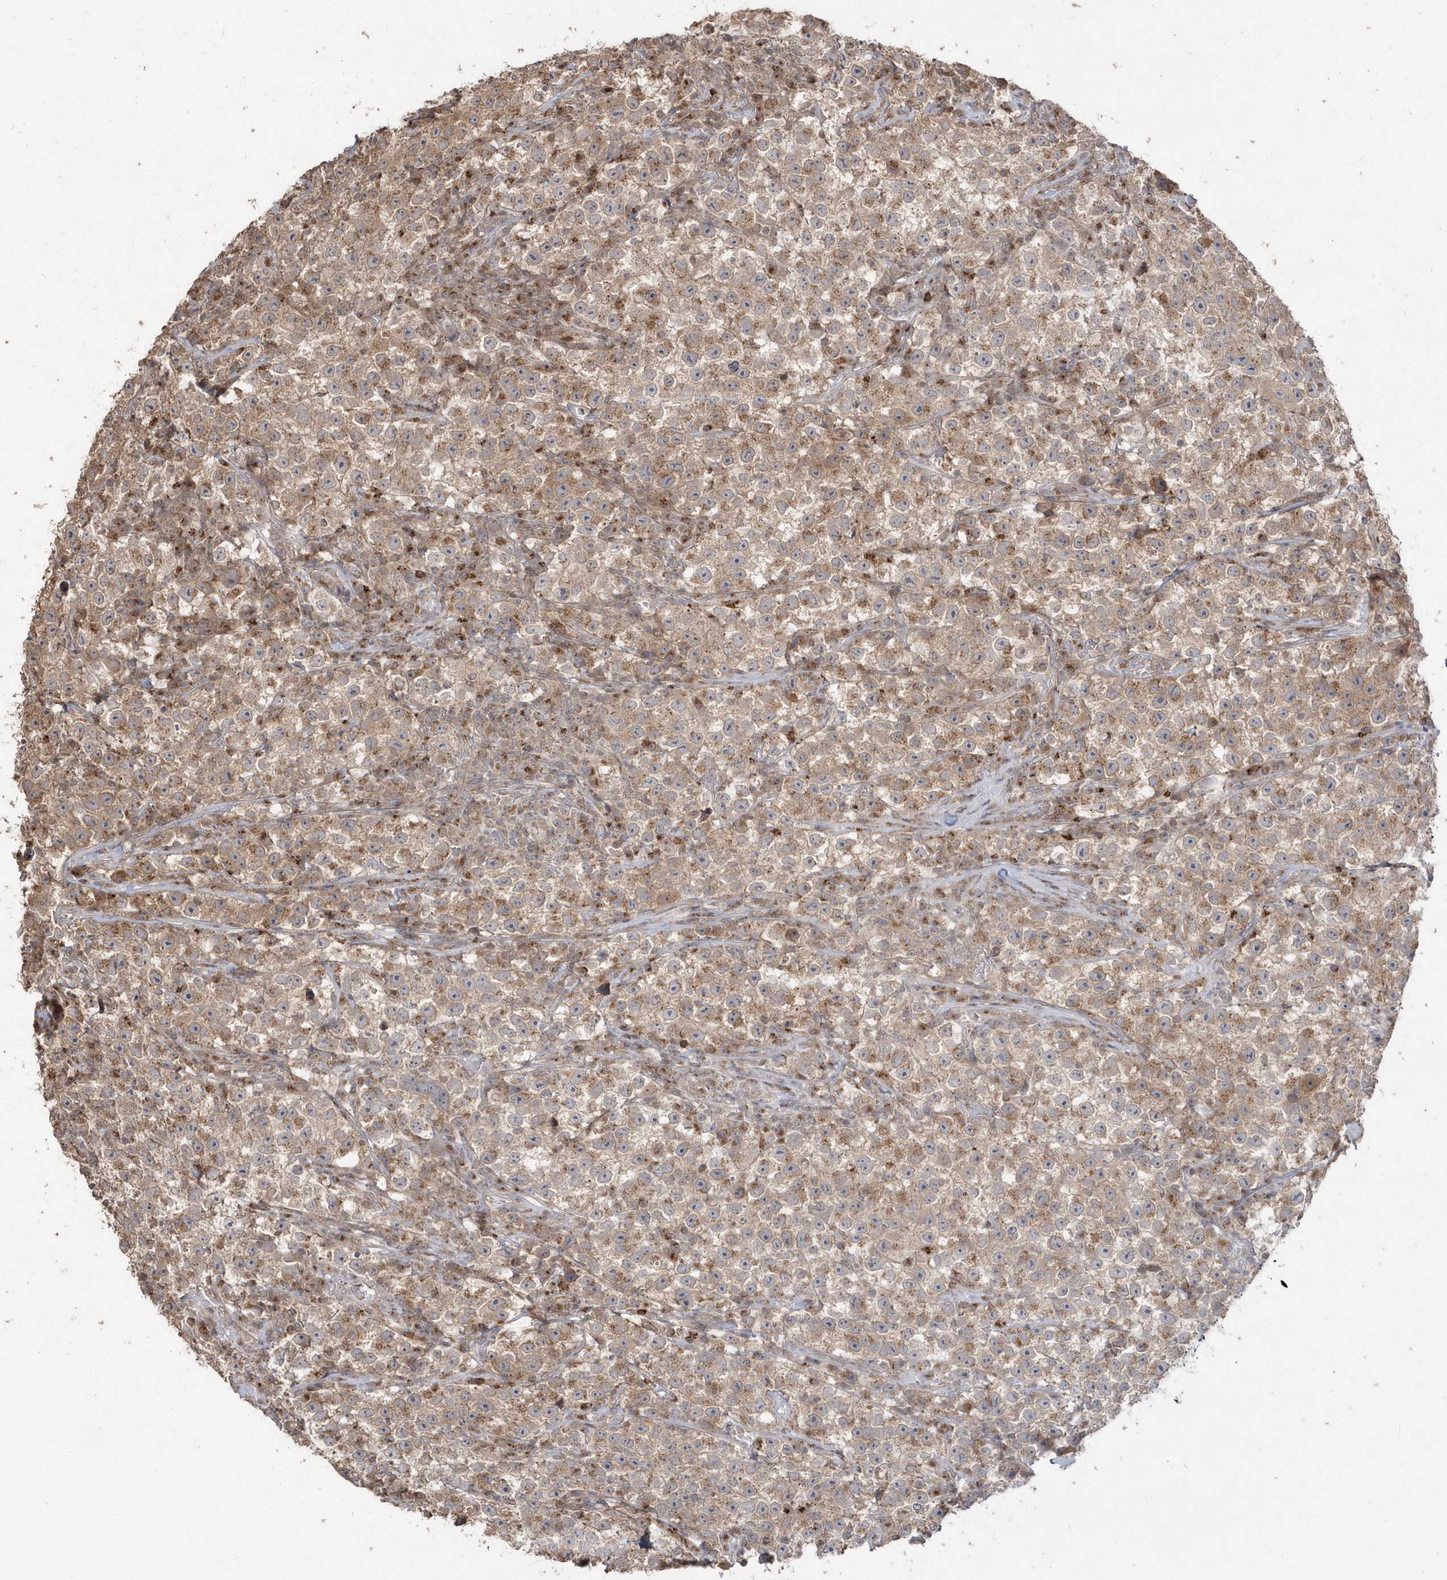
{"staining": {"intensity": "moderate", "quantity": ">75%", "location": "cytoplasmic/membranous"}, "tissue": "testis cancer", "cell_type": "Tumor cells", "image_type": "cancer", "snomed": [{"axis": "morphology", "description": "Seminoma, NOS"}, {"axis": "topography", "description": "Testis"}], "caption": "The image exhibits immunohistochemical staining of seminoma (testis). There is moderate cytoplasmic/membranous expression is appreciated in approximately >75% of tumor cells.", "gene": "GEMIN6", "patient": {"sex": "male", "age": 22}}